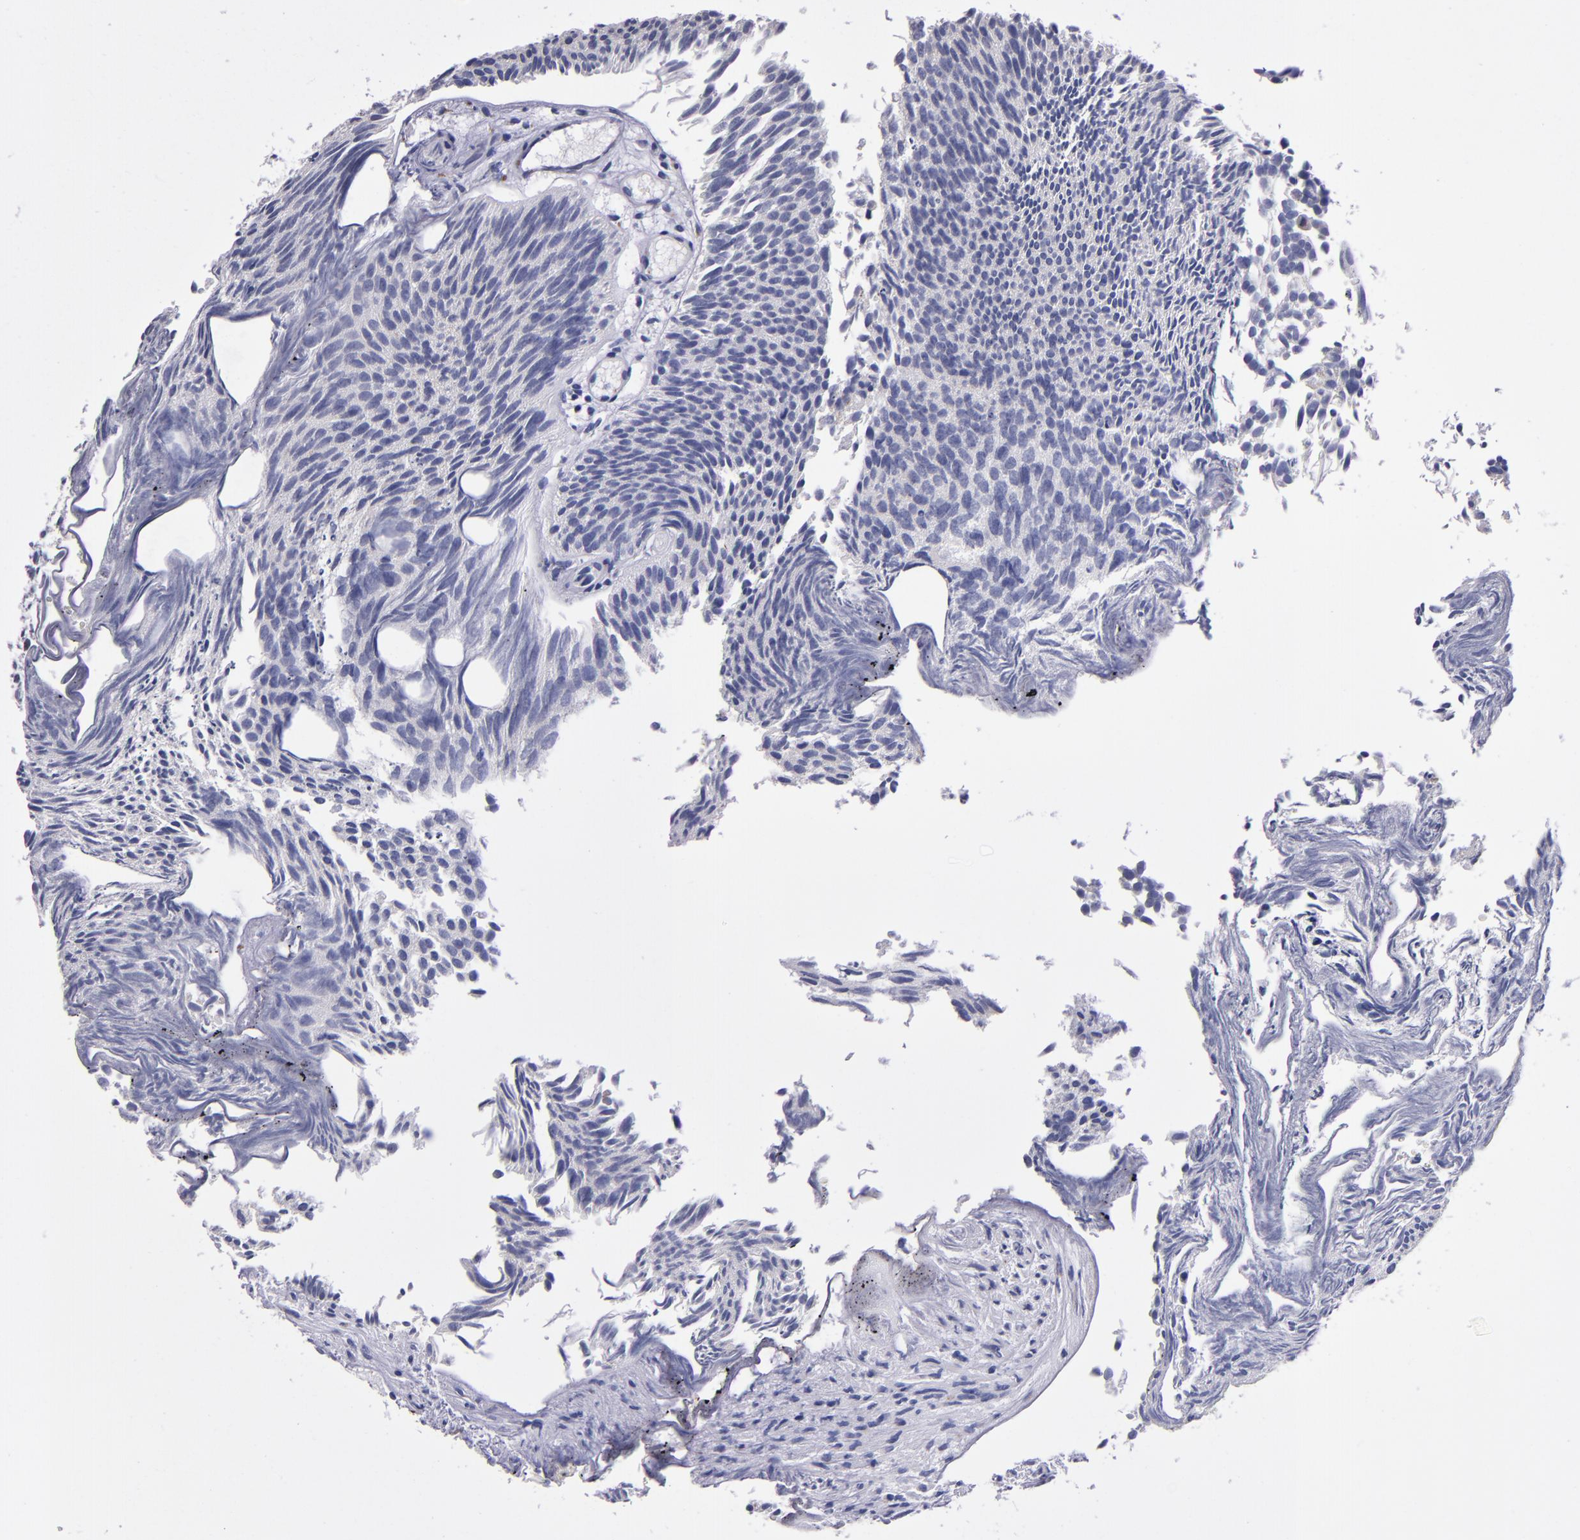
{"staining": {"intensity": "negative", "quantity": "none", "location": "none"}, "tissue": "urothelial cancer", "cell_type": "Tumor cells", "image_type": "cancer", "snomed": [{"axis": "morphology", "description": "Urothelial carcinoma, Low grade"}, {"axis": "topography", "description": "Urinary bladder"}], "caption": "DAB (3,3'-diaminobenzidine) immunohistochemical staining of human urothelial carcinoma (low-grade) demonstrates no significant staining in tumor cells.", "gene": "RAB41", "patient": {"sex": "male", "age": 84}}